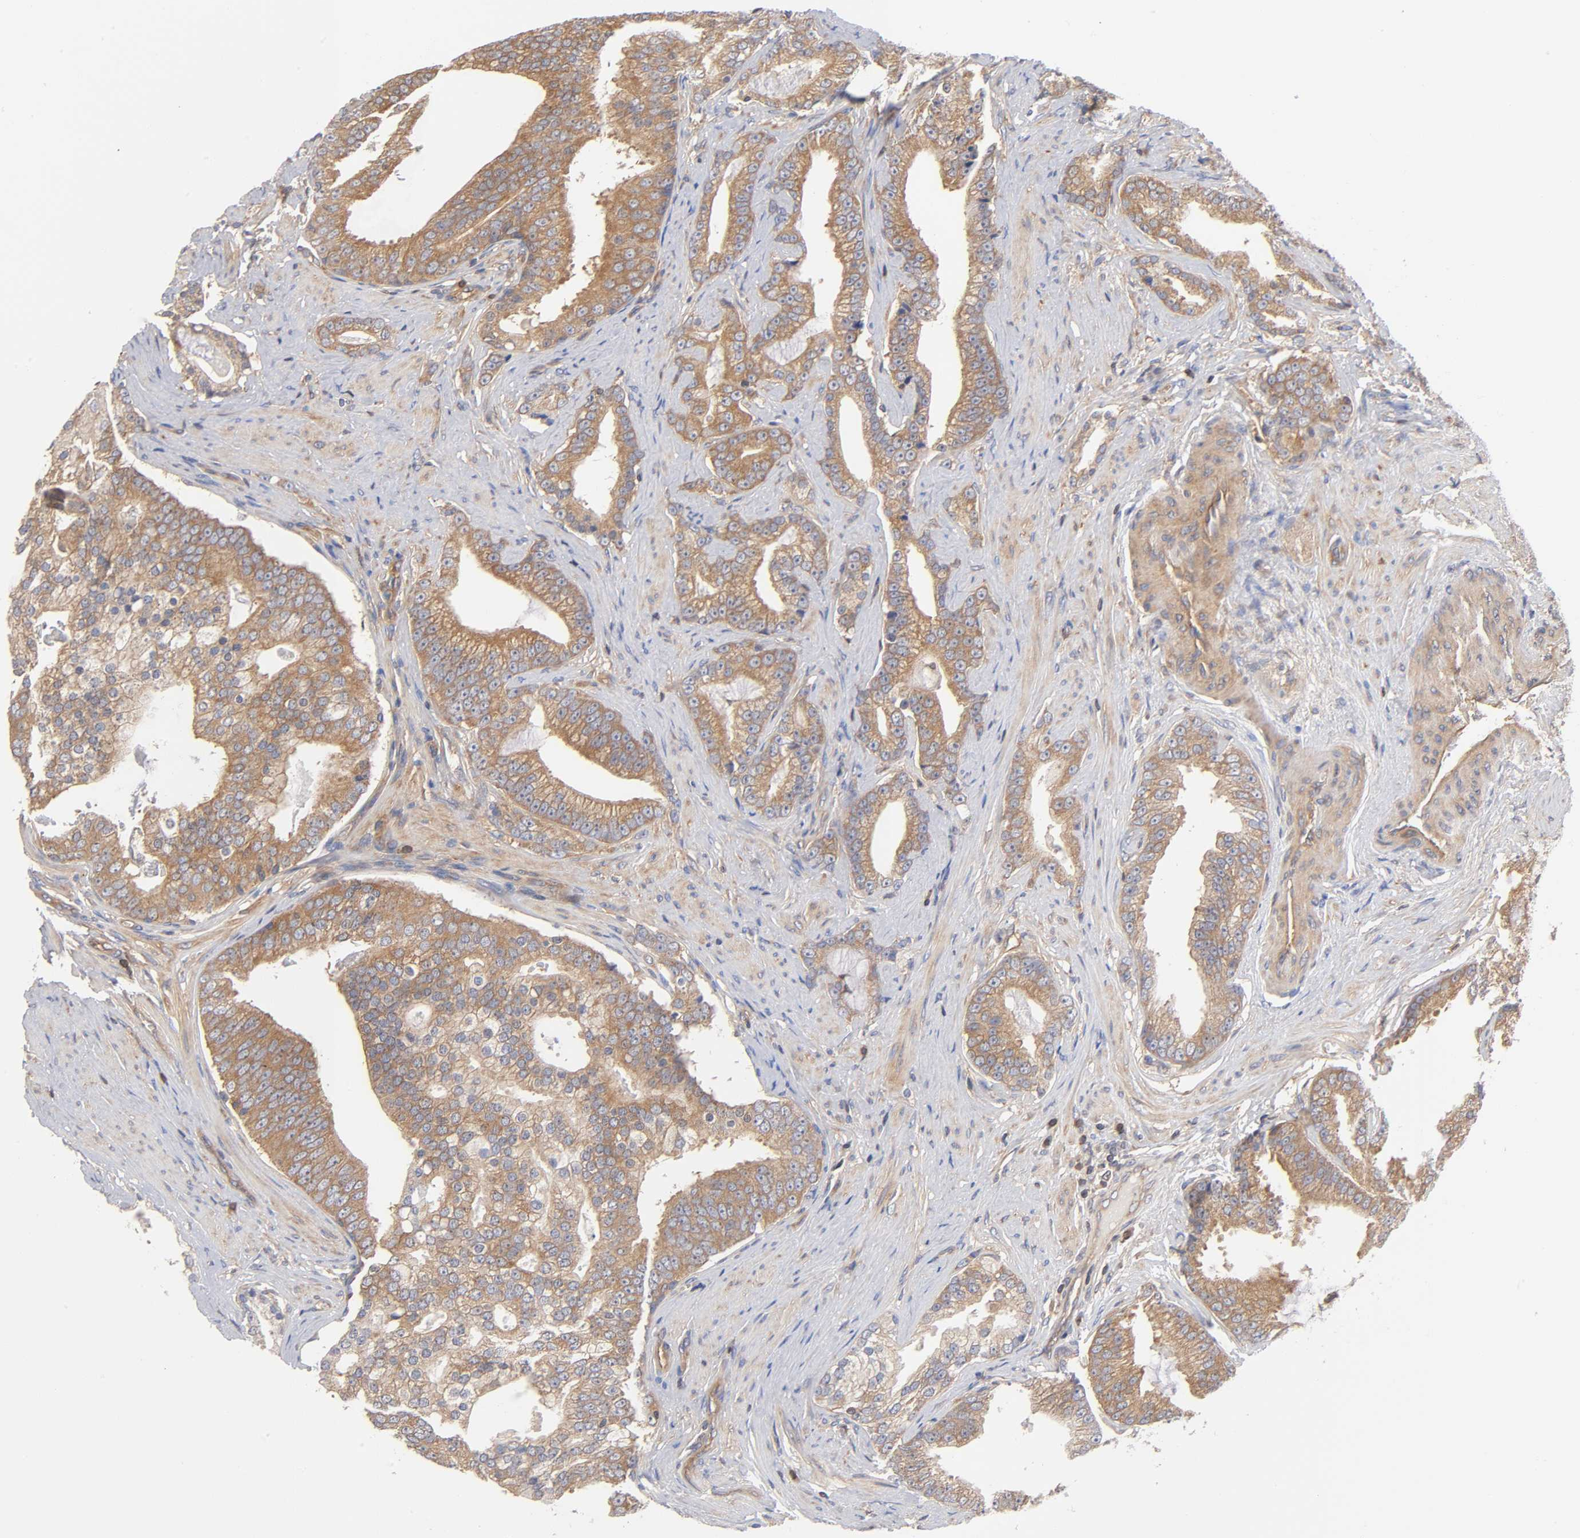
{"staining": {"intensity": "weak", "quantity": ">75%", "location": "cytoplasmic/membranous"}, "tissue": "prostate cancer", "cell_type": "Tumor cells", "image_type": "cancer", "snomed": [{"axis": "morphology", "description": "Adenocarcinoma, Low grade"}, {"axis": "topography", "description": "Prostate"}], "caption": "High-magnification brightfield microscopy of prostate cancer stained with DAB (3,3'-diaminobenzidine) (brown) and counterstained with hematoxylin (blue). tumor cells exhibit weak cytoplasmic/membranous positivity is seen in about>75% of cells.", "gene": "STRN3", "patient": {"sex": "male", "age": 58}}